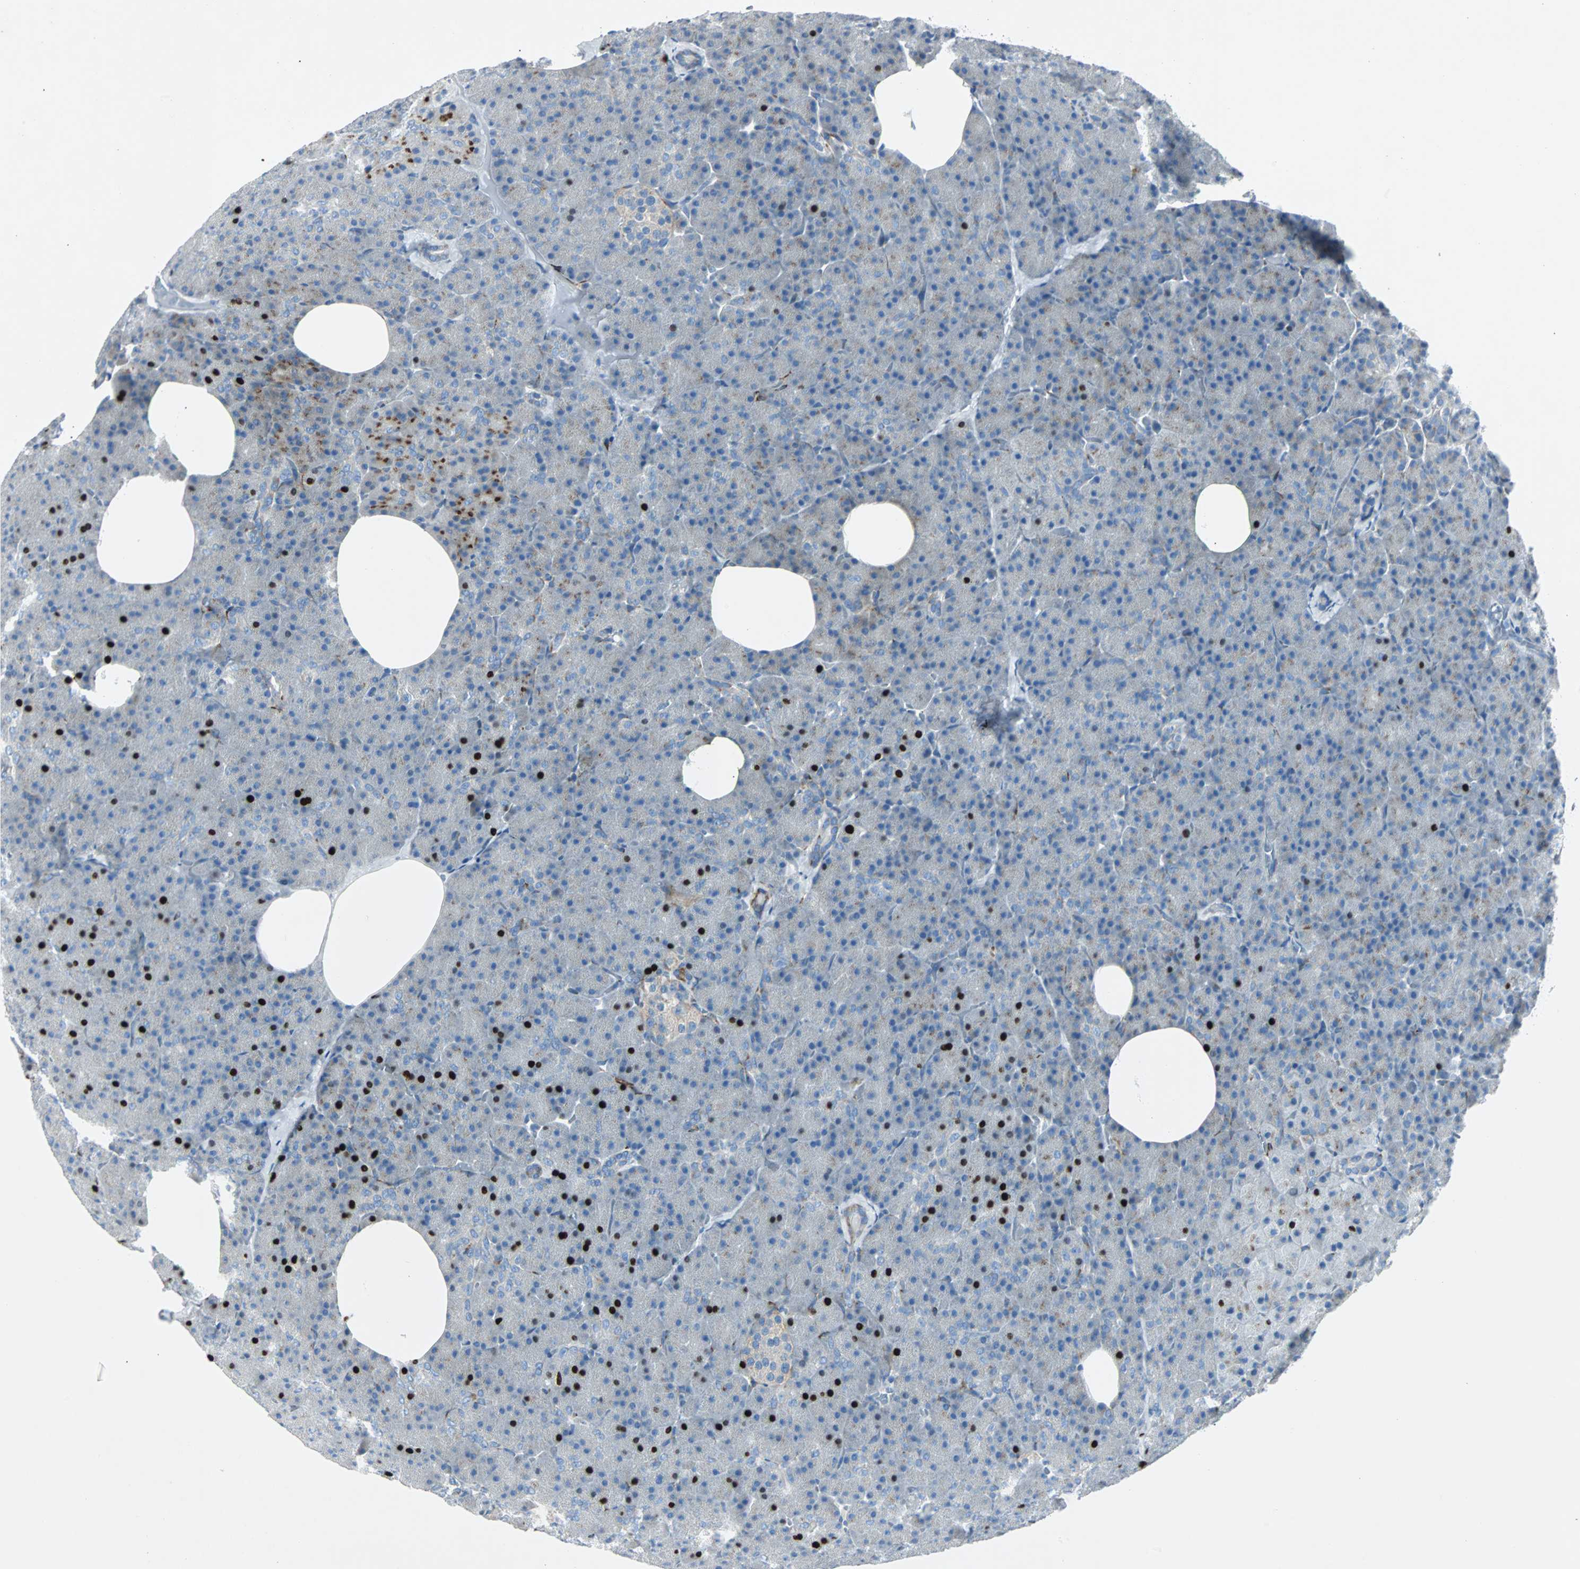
{"staining": {"intensity": "strong", "quantity": "<25%", "location": "nuclear"}, "tissue": "pancreas", "cell_type": "Exocrine glandular cells", "image_type": "normal", "snomed": [{"axis": "morphology", "description": "Normal tissue, NOS"}, {"axis": "topography", "description": "Pancreas"}], "caption": "Immunohistochemical staining of benign pancreas reveals medium levels of strong nuclear staining in approximately <25% of exocrine glandular cells.", "gene": "BBC3", "patient": {"sex": "female", "age": 35}}